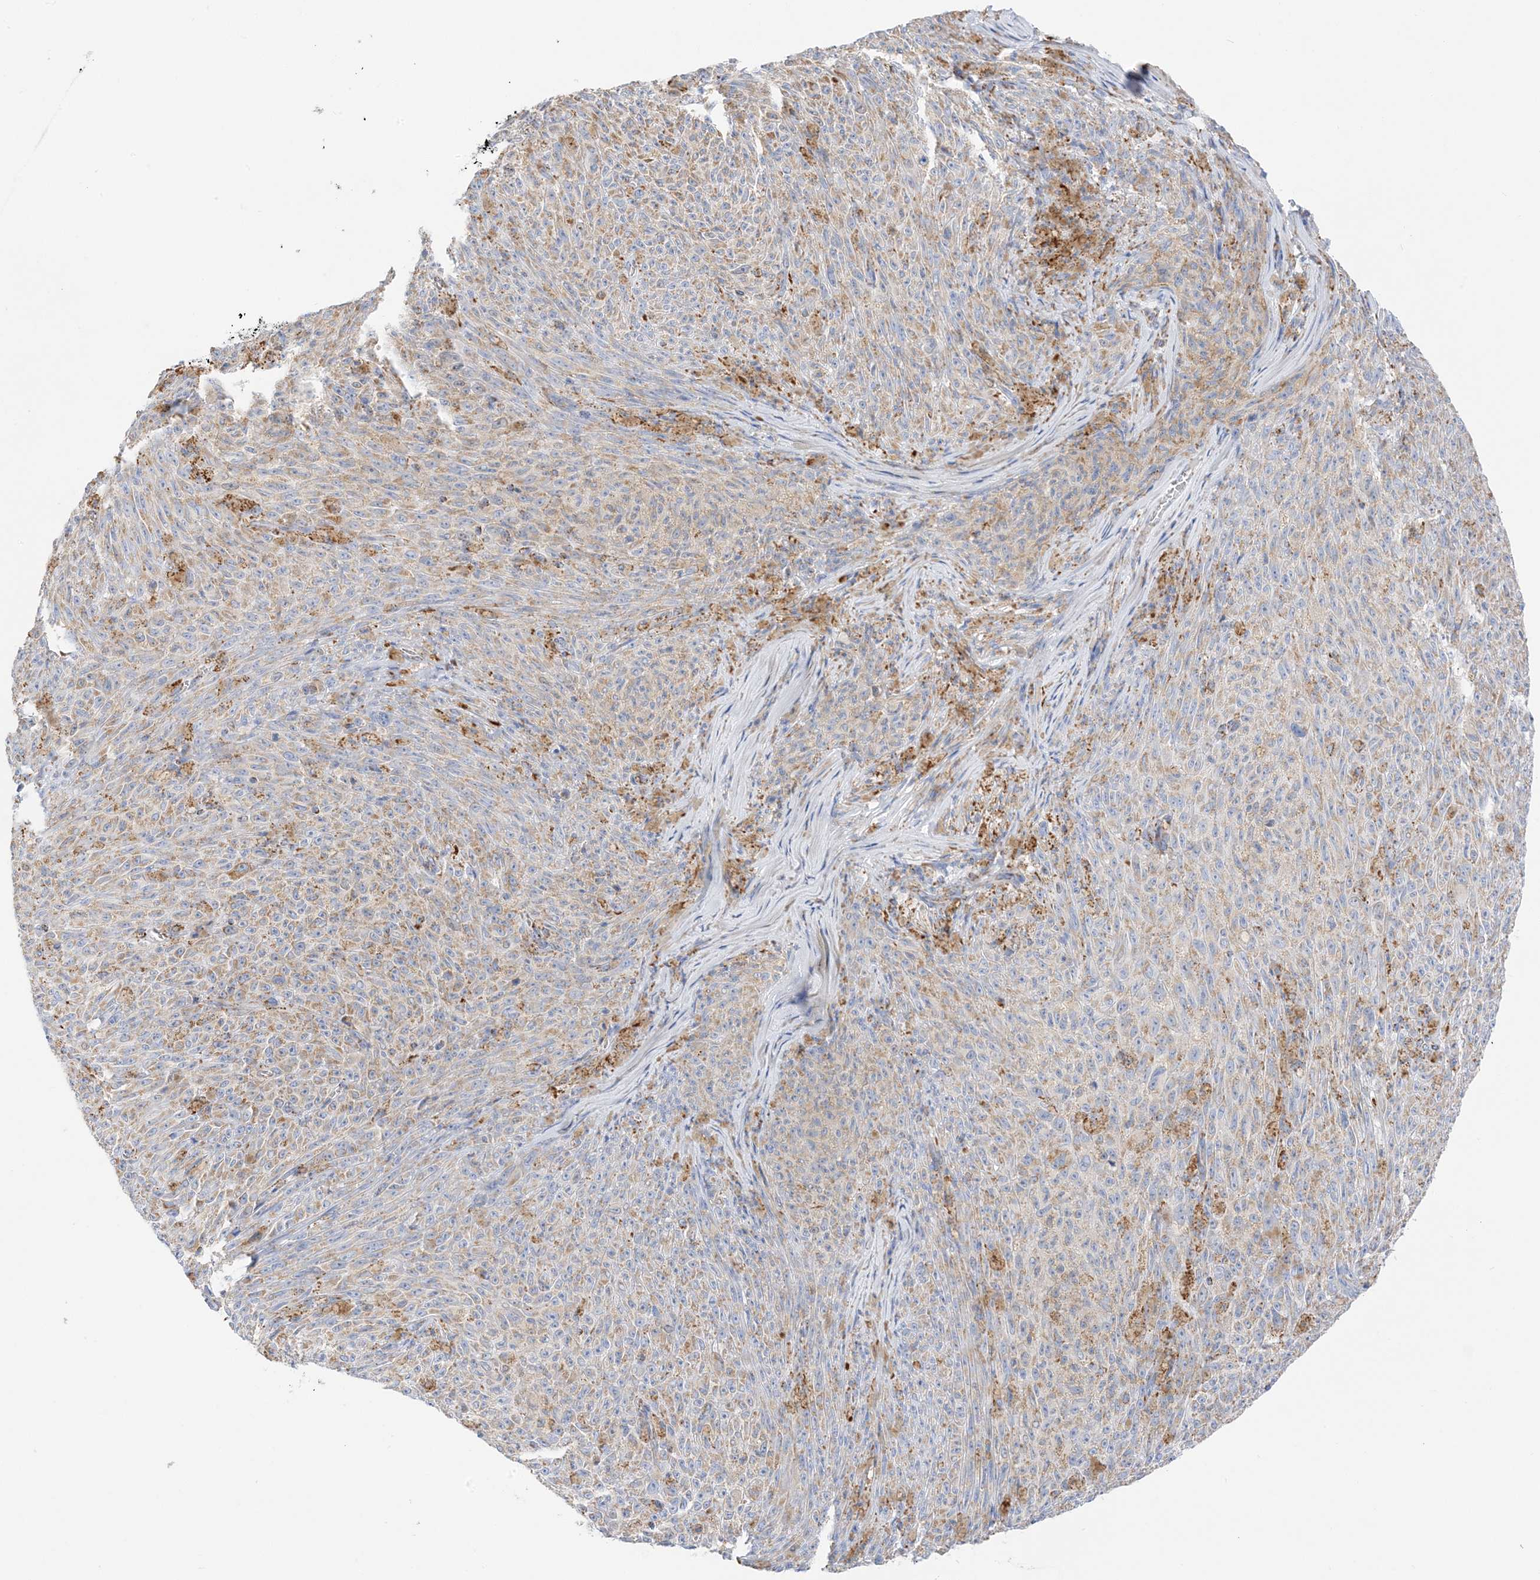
{"staining": {"intensity": "moderate", "quantity": ">75%", "location": "cytoplasmic/membranous"}, "tissue": "melanoma", "cell_type": "Tumor cells", "image_type": "cancer", "snomed": [{"axis": "morphology", "description": "Malignant melanoma, NOS"}, {"axis": "topography", "description": "Skin"}], "caption": "Immunohistochemical staining of melanoma demonstrates moderate cytoplasmic/membranous protein staining in approximately >75% of tumor cells.", "gene": "CAPN13", "patient": {"sex": "female", "age": 82}}